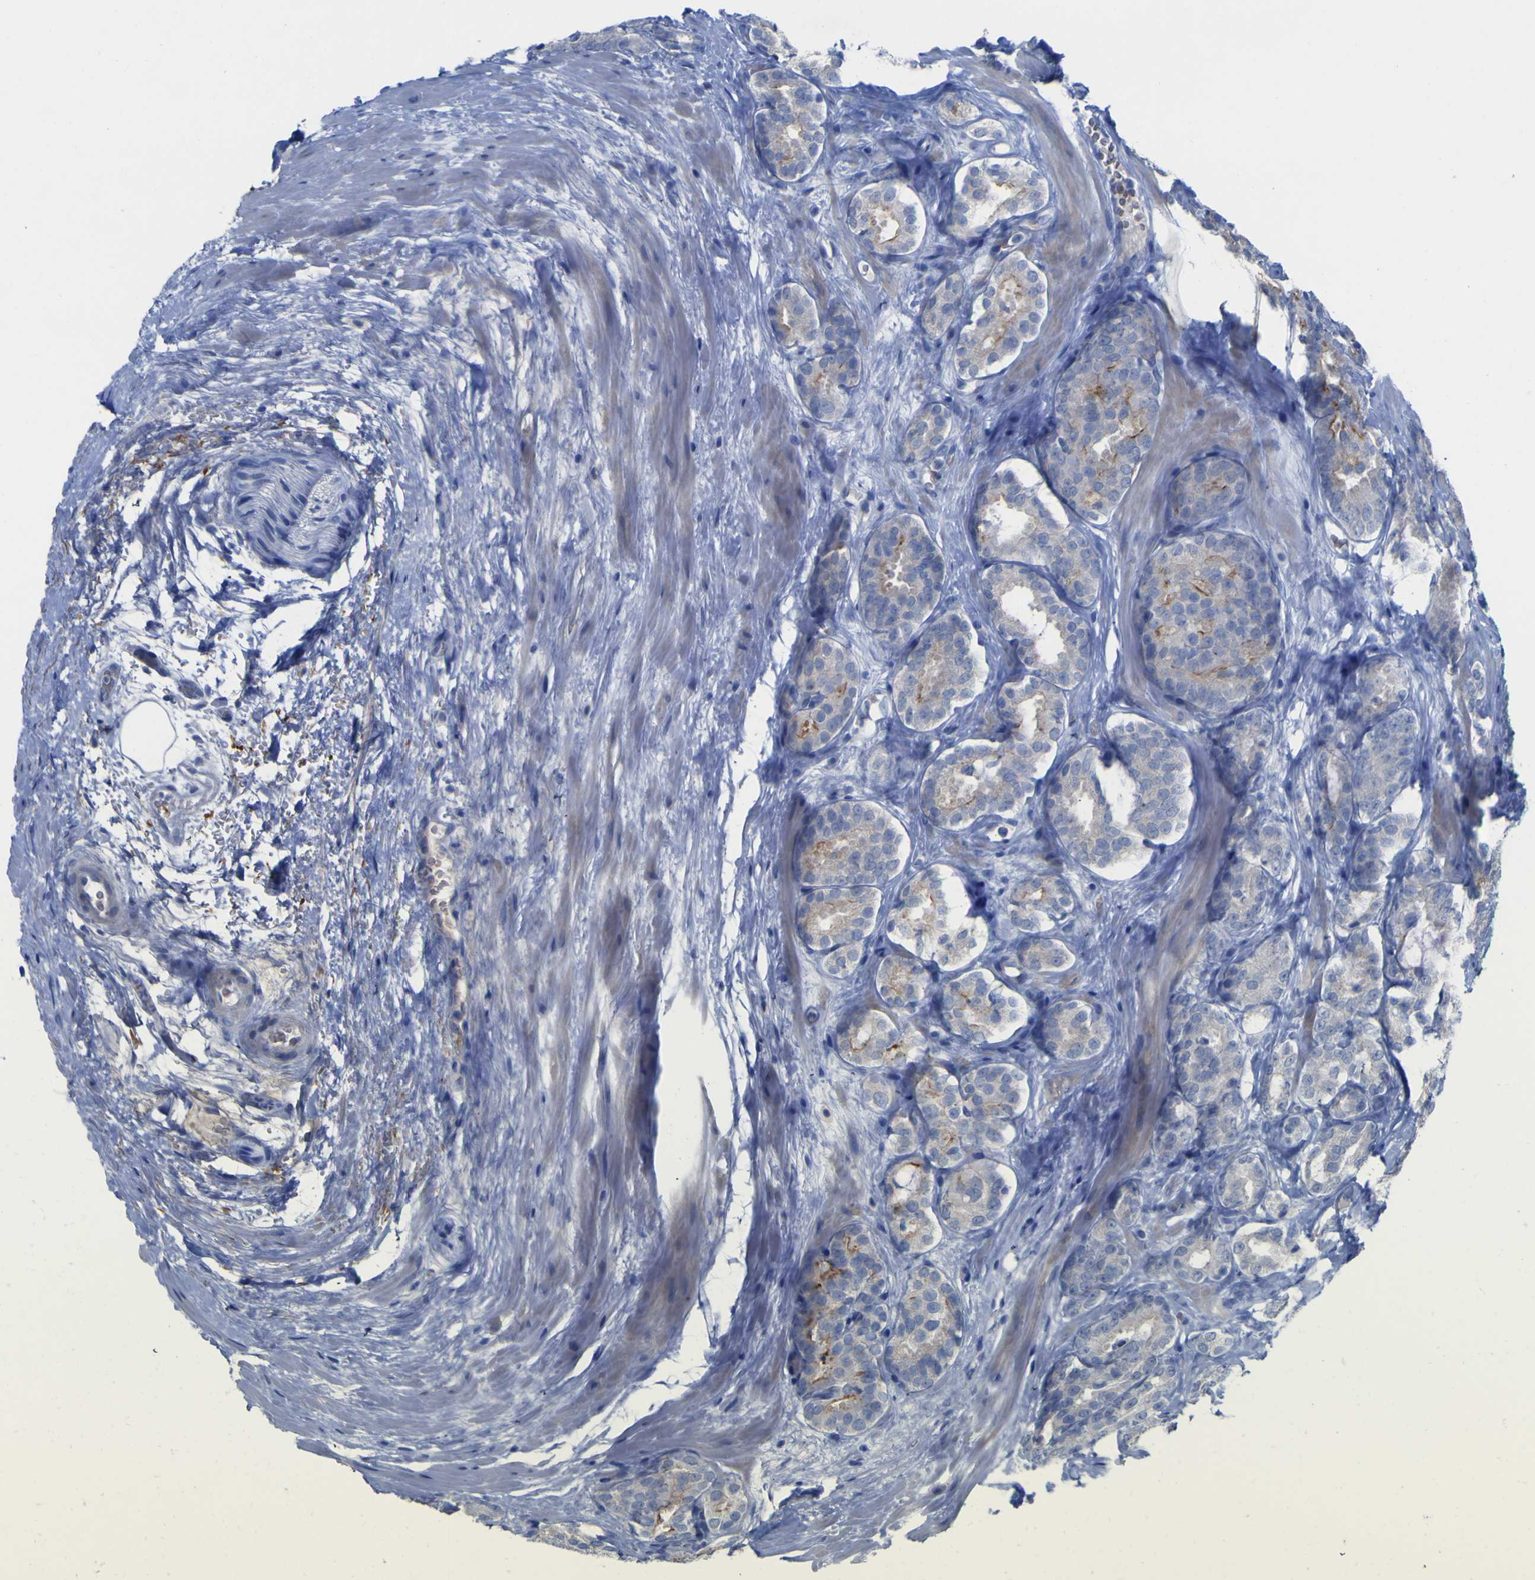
{"staining": {"intensity": "weak", "quantity": "<25%", "location": "cytoplasmic/membranous"}, "tissue": "prostate cancer", "cell_type": "Tumor cells", "image_type": "cancer", "snomed": [{"axis": "morphology", "description": "Adenocarcinoma, High grade"}, {"axis": "topography", "description": "Prostate"}], "caption": "Protein analysis of high-grade adenocarcinoma (prostate) reveals no significant positivity in tumor cells.", "gene": "GCM1", "patient": {"sex": "male", "age": 64}}